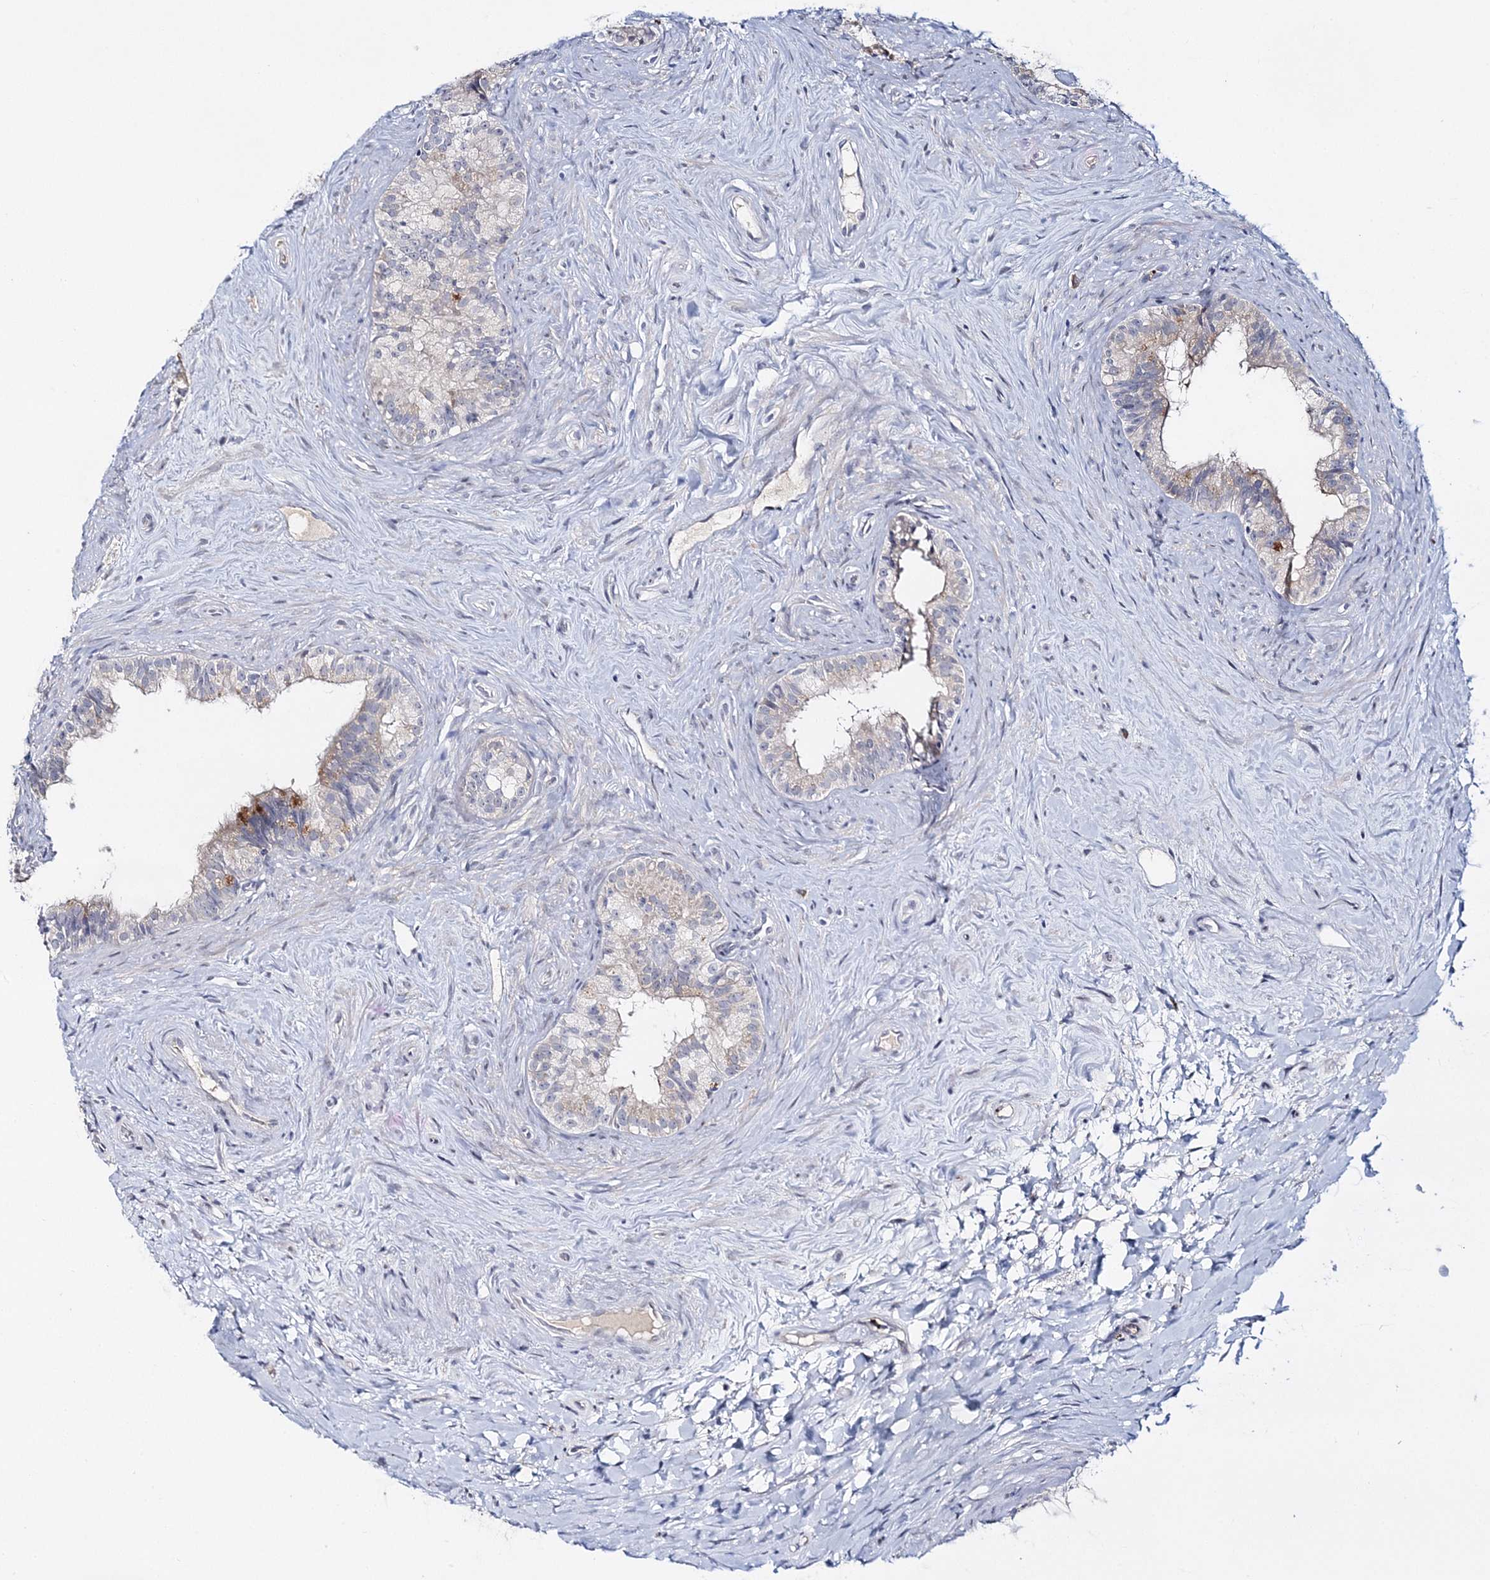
{"staining": {"intensity": "negative", "quantity": "none", "location": "none"}, "tissue": "epididymis", "cell_type": "Glandular cells", "image_type": "normal", "snomed": [{"axis": "morphology", "description": "Normal tissue, NOS"}, {"axis": "topography", "description": "Epididymis"}], "caption": "Immunohistochemistry (IHC) of benign human epididymis demonstrates no expression in glandular cells.", "gene": "MYOZ2", "patient": {"sex": "male", "age": 84}}